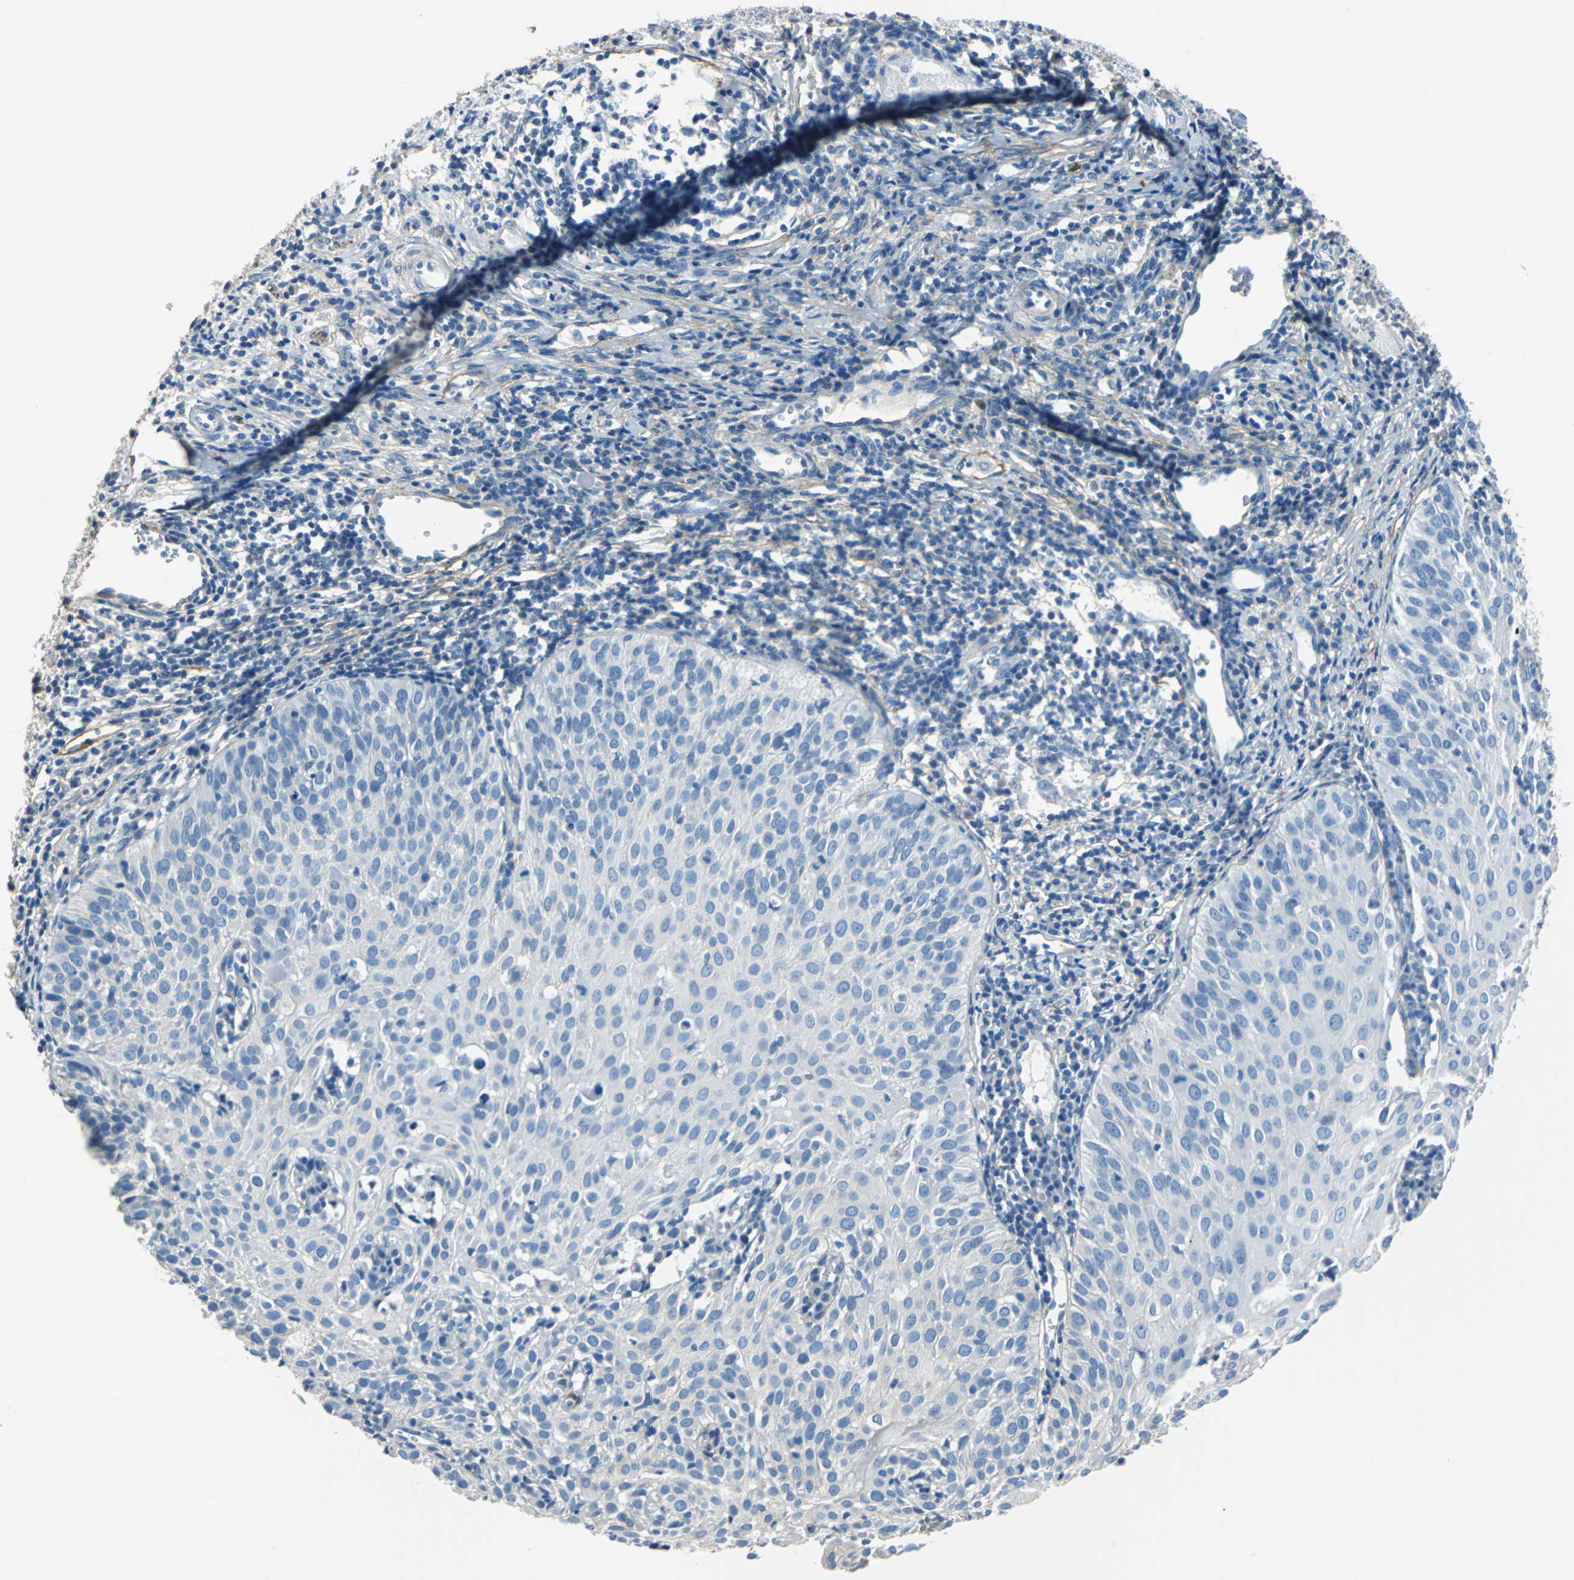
{"staining": {"intensity": "negative", "quantity": "none", "location": "none"}, "tissue": "cervical cancer", "cell_type": "Tumor cells", "image_type": "cancer", "snomed": [{"axis": "morphology", "description": "Squamous cell carcinoma, NOS"}, {"axis": "topography", "description": "Cervix"}], "caption": "DAB immunohistochemical staining of cervical cancer shows no significant expression in tumor cells. The staining was performed using DAB to visualize the protein expression in brown, while the nuclei were stained in blue with hematoxylin (Magnification: 20x).", "gene": "AKAP12", "patient": {"sex": "female", "age": 38}}